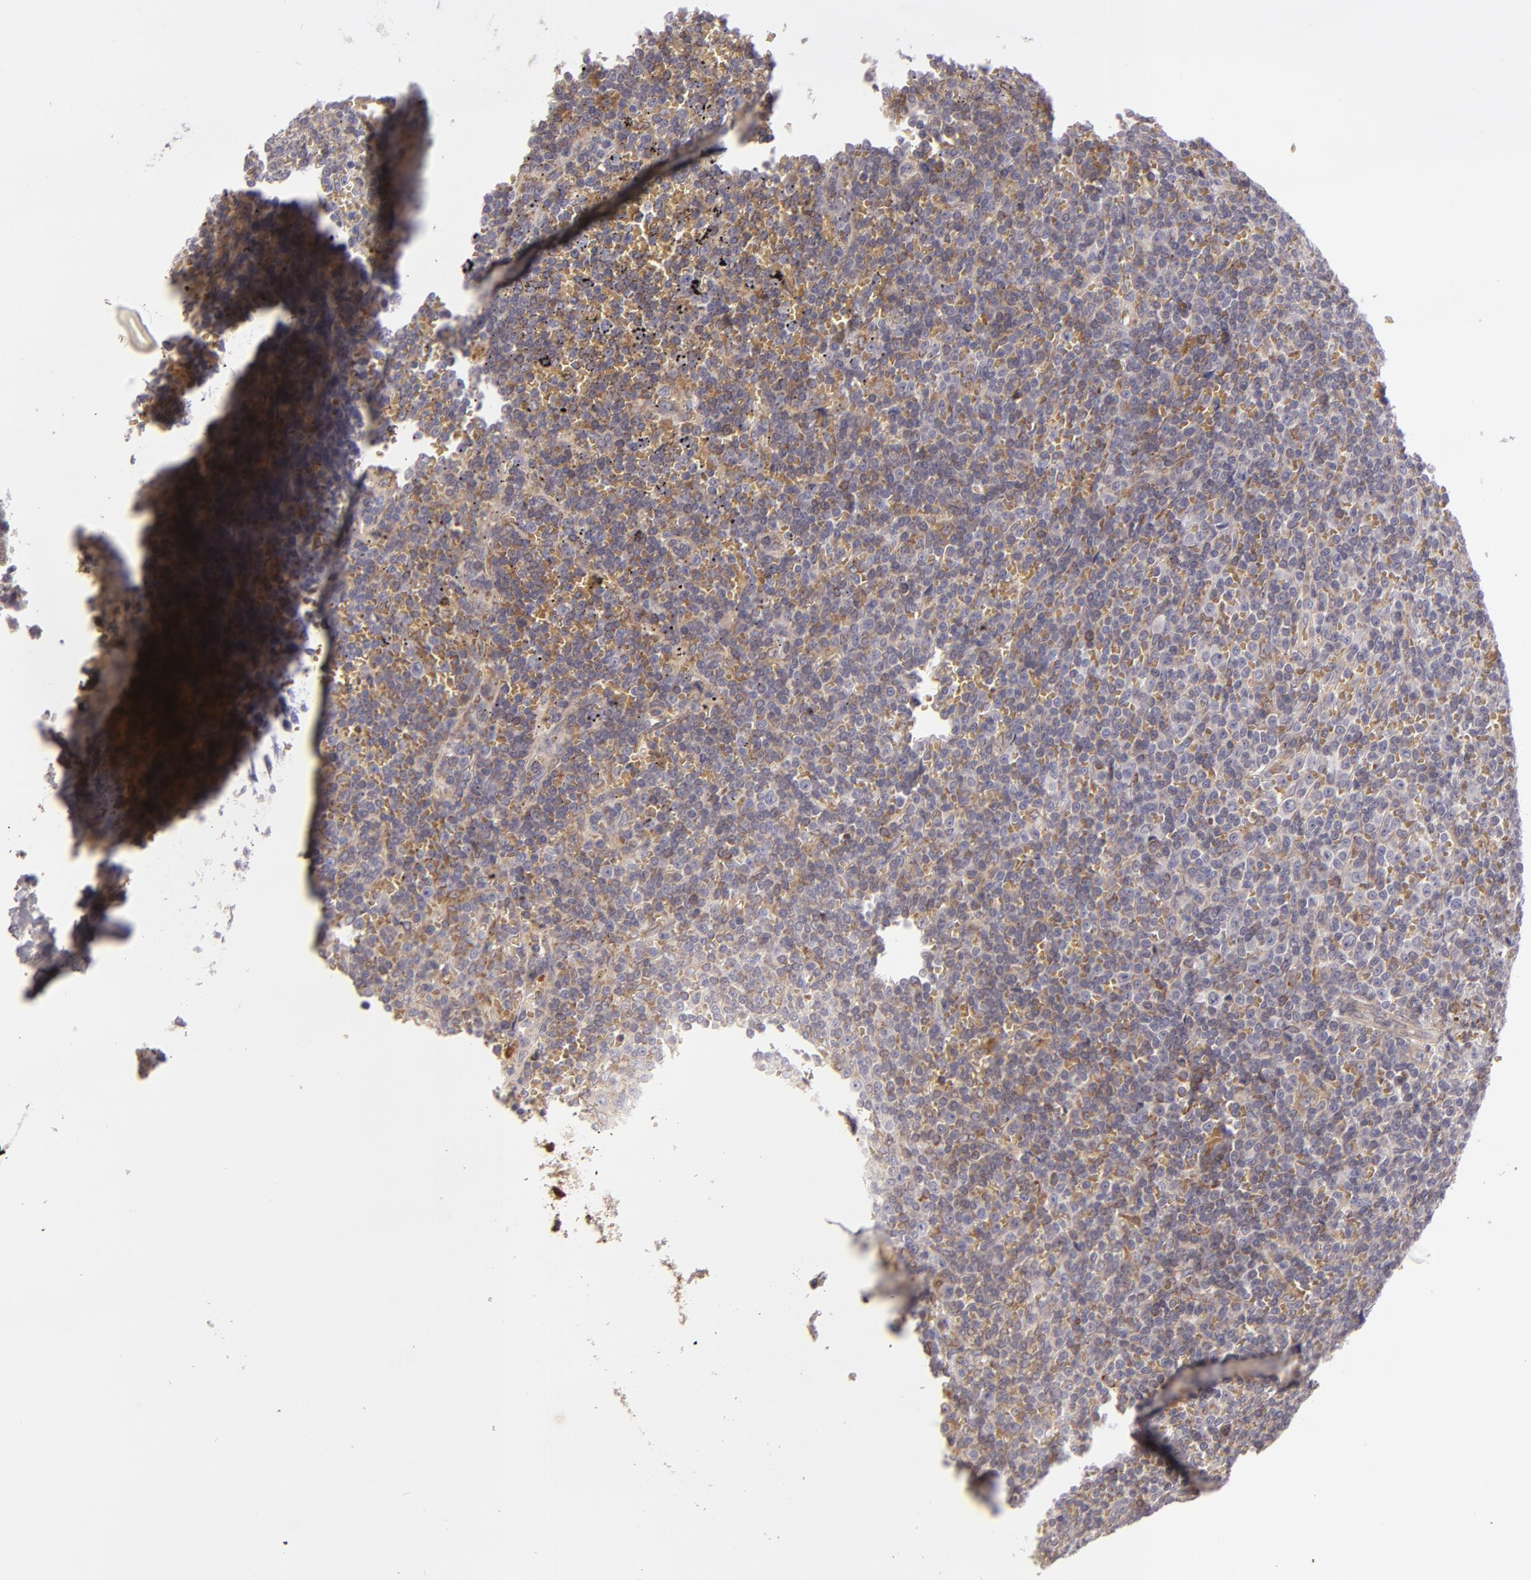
{"staining": {"intensity": "moderate", "quantity": "25%-75%", "location": "cytoplasmic/membranous"}, "tissue": "lymphoma", "cell_type": "Tumor cells", "image_type": "cancer", "snomed": [{"axis": "morphology", "description": "Malignant lymphoma, non-Hodgkin's type, Low grade"}, {"axis": "topography", "description": "Spleen"}], "caption": "Immunohistochemical staining of human low-grade malignant lymphoma, non-Hodgkin's type exhibits medium levels of moderate cytoplasmic/membranous staining in about 25%-75% of tumor cells.", "gene": "CFB", "patient": {"sex": "male", "age": 80}}